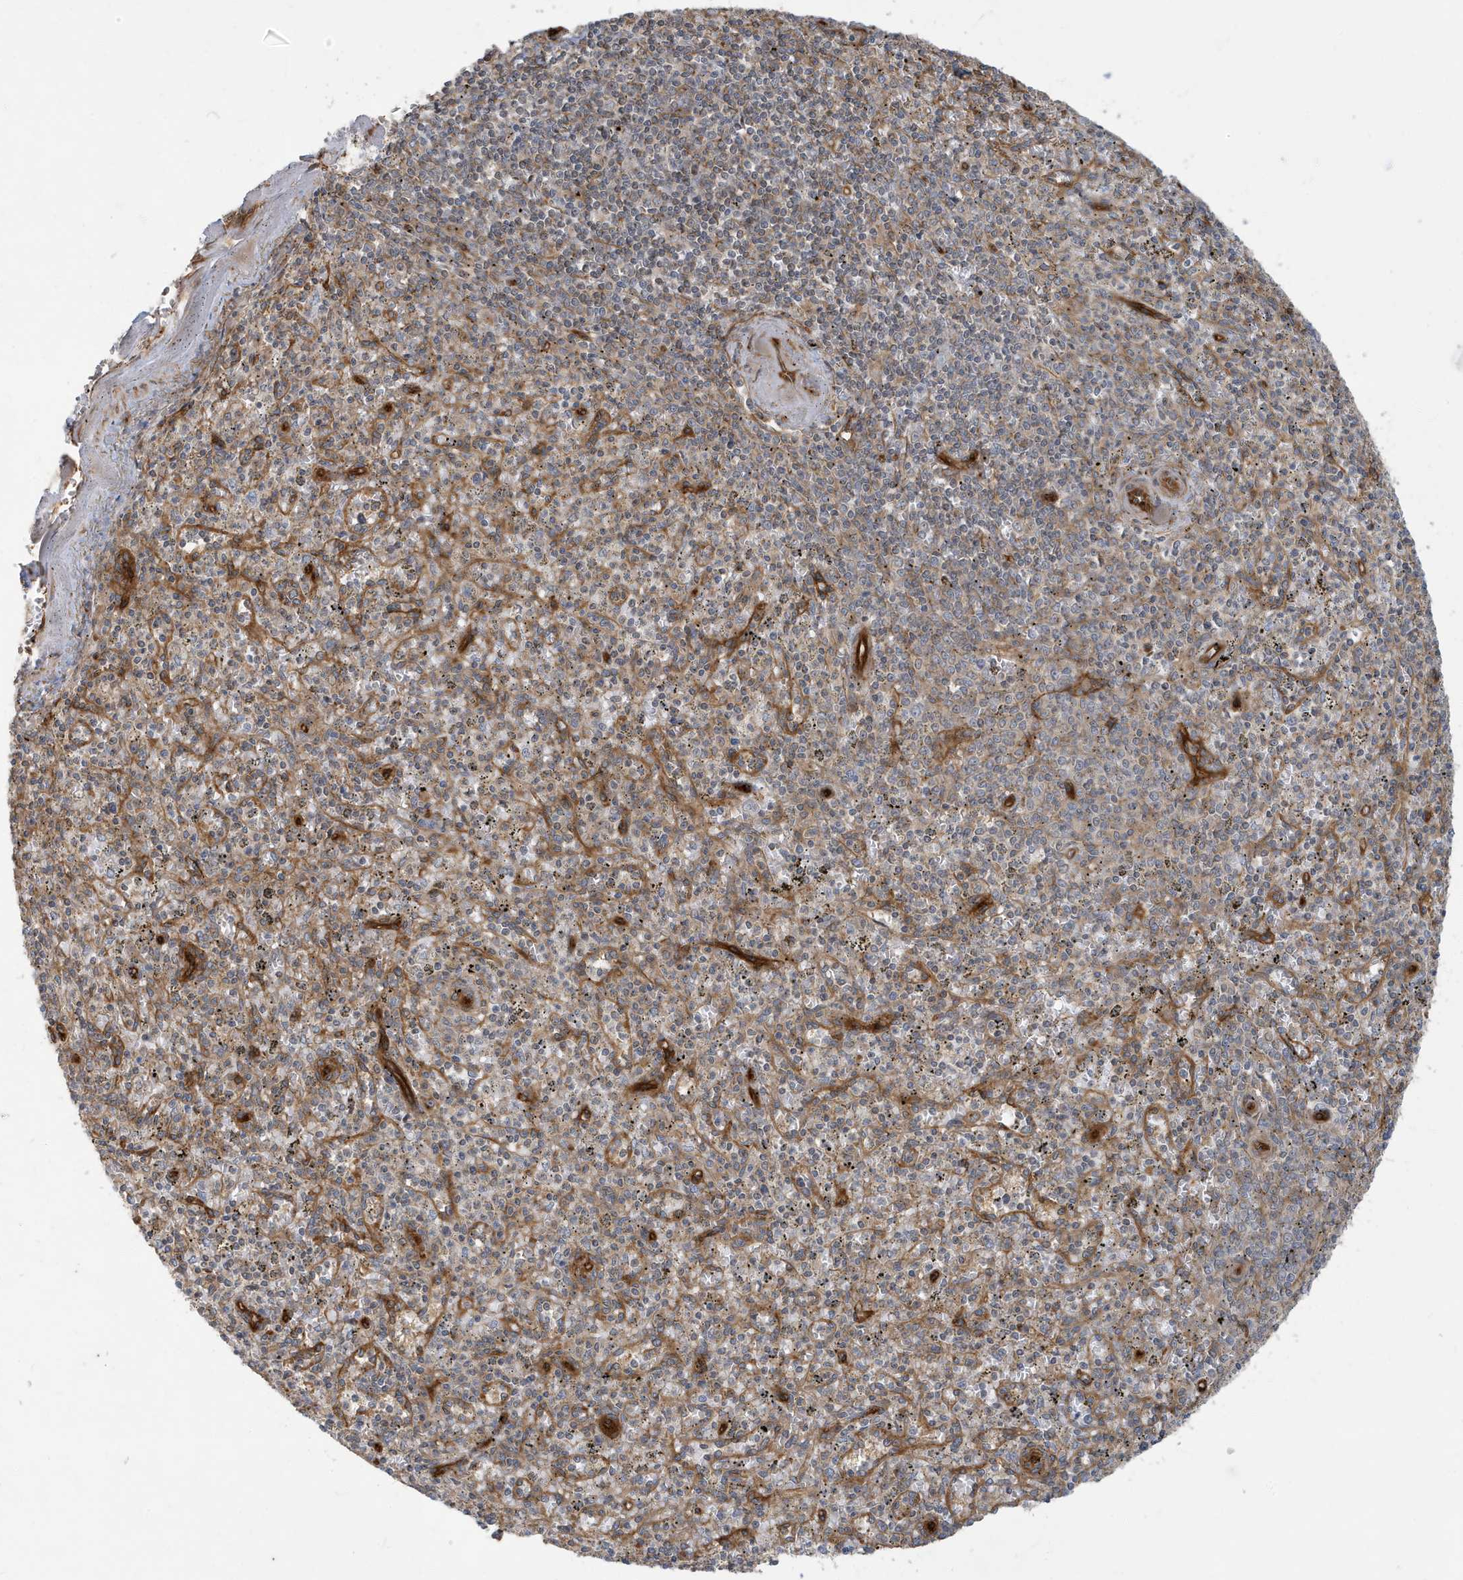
{"staining": {"intensity": "weak", "quantity": "25%-75%", "location": "cytoplasmic/membranous"}, "tissue": "spleen", "cell_type": "Cells in red pulp", "image_type": "normal", "snomed": [{"axis": "morphology", "description": "Normal tissue, NOS"}, {"axis": "topography", "description": "Spleen"}], "caption": "Benign spleen demonstrates weak cytoplasmic/membranous positivity in approximately 25%-75% of cells in red pulp.", "gene": "ATP23", "patient": {"sex": "male", "age": 72}}